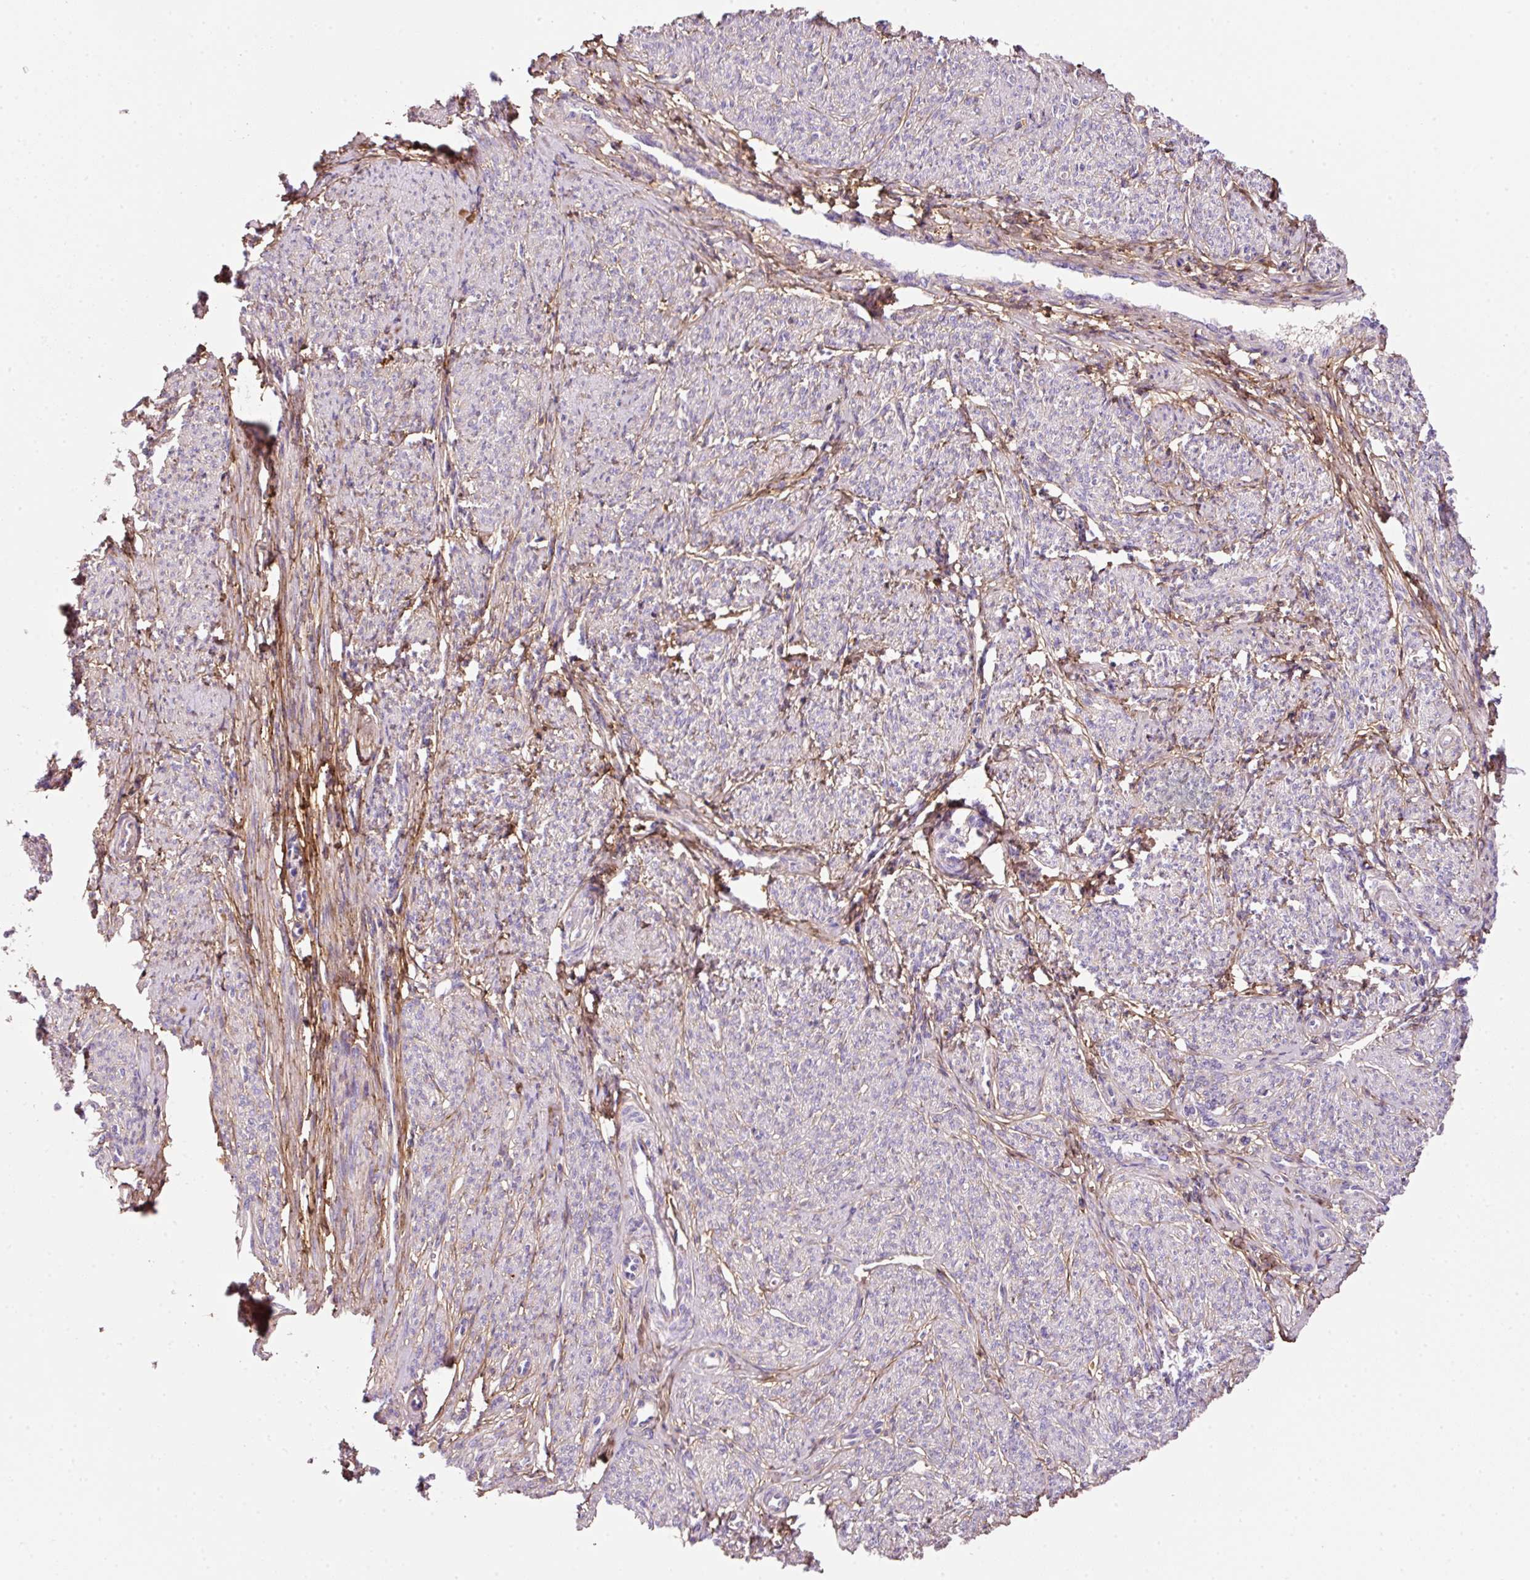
{"staining": {"intensity": "moderate", "quantity": "25%-75%", "location": "cytoplasmic/membranous"}, "tissue": "smooth muscle", "cell_type": "Smooth muscle cells", "image_type": "normal", "snomed": [{"axis": "morphology", "description": "Normal tissue, NOS"}, {"axis": "topography", "description": "Smooth muscle"}], "caption": "IHC staining of normal smooth muscle, which shows medium levels of moderate cytoplasmic/membranous expression in approximately 25%-75% of smooth muscle cells indicating moderate cytoplasmic/membranous protein staining. The staining was performed using DAB (3,3'-diaminobenzidine) (brown) for protein detection and nuclei were counterstained in hematoxylin (blue).", "gene": "SOS2", "patient": {"sex": "female", "age": 65}}